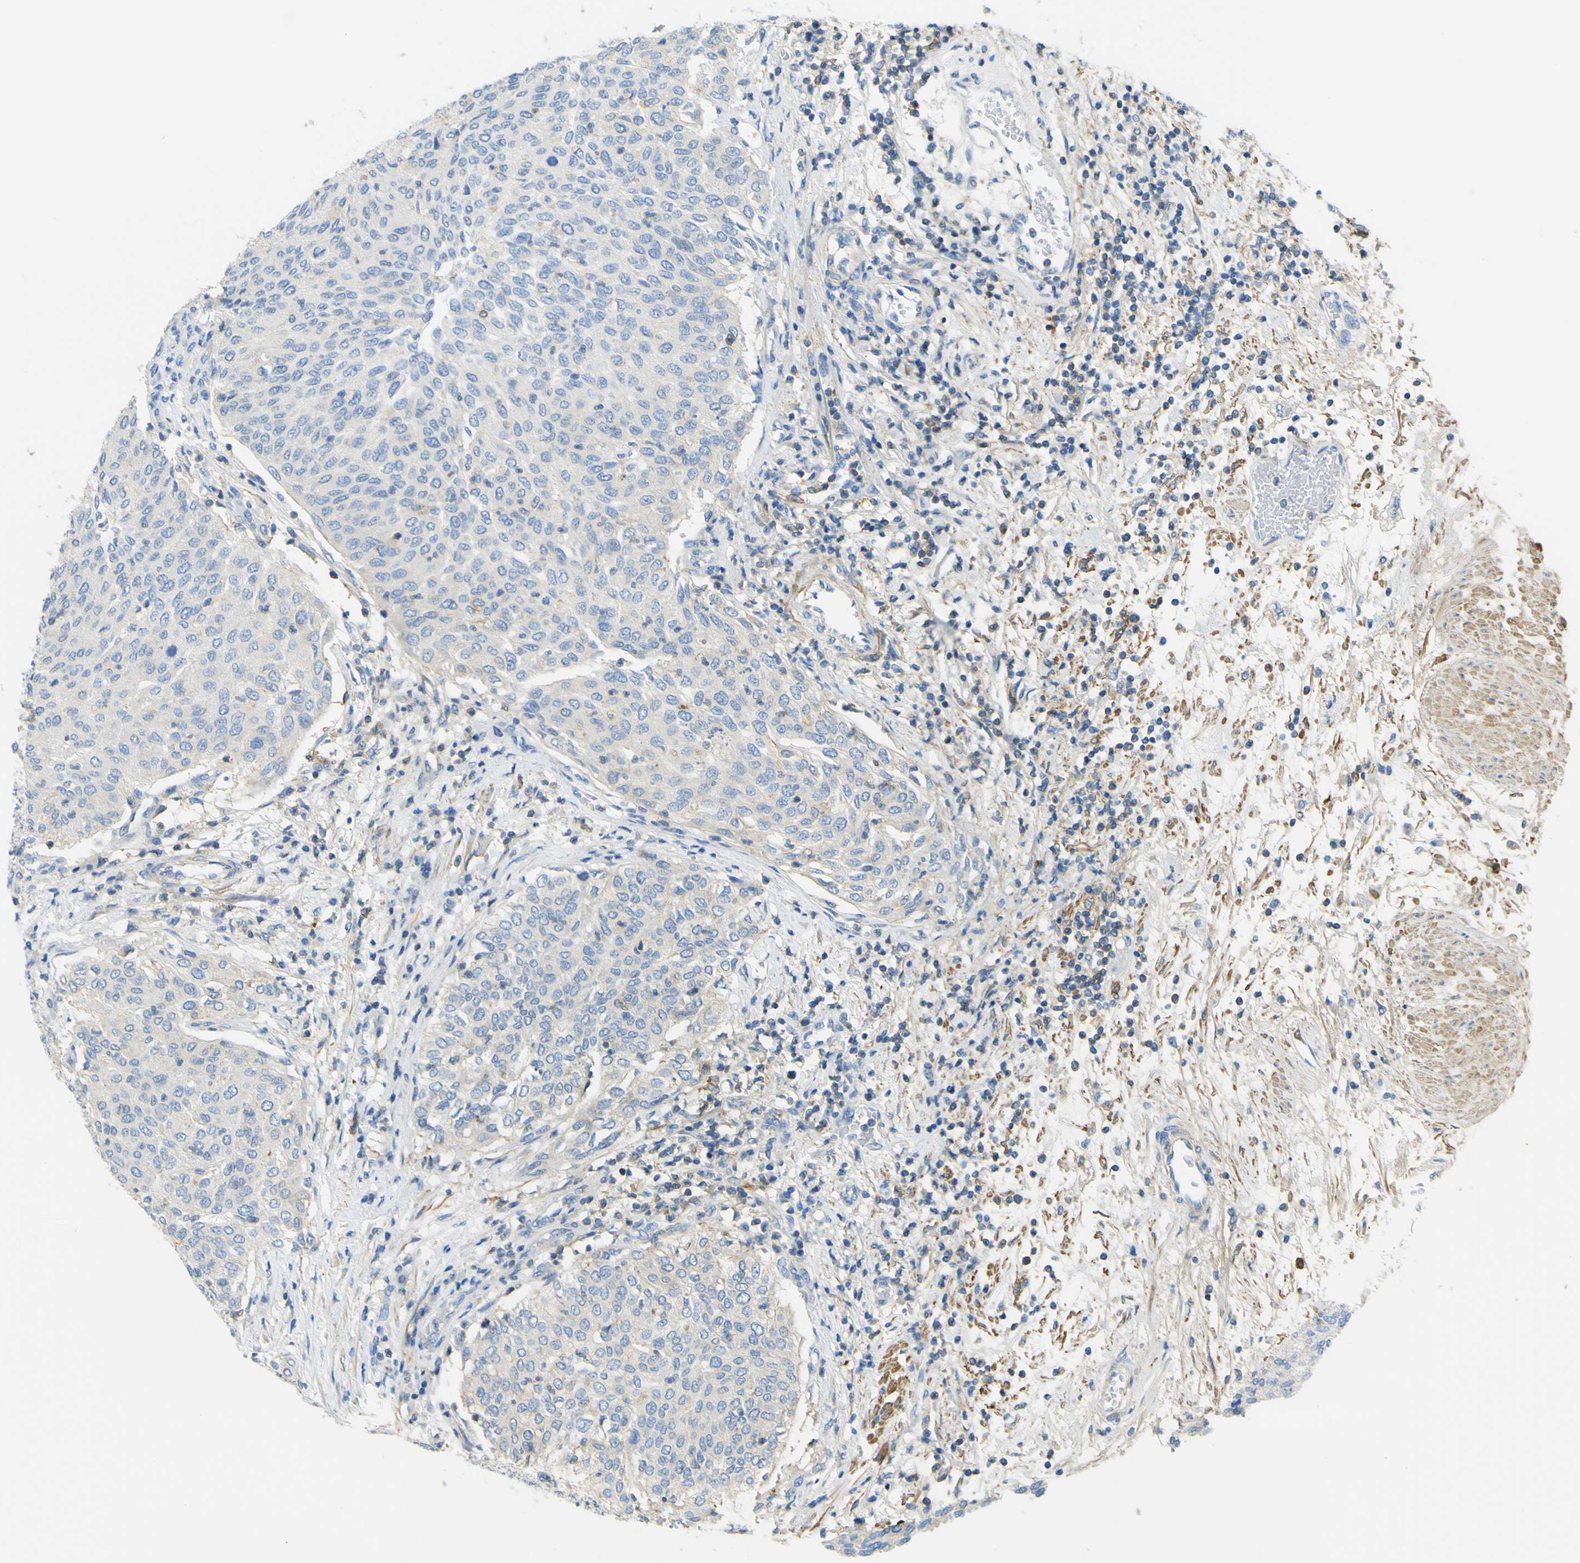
{"staining": {"intensity": "weak", "quantity": "<25%", "location": "cytoplasmic/membranous"}, "tissue": "urothelial cancer", "cell_type": "Tumor cells", "image_type": "cancer", "snomed": [{"axis": "morphology", "description": "Urothelial carcinoma, Low grade"}, {"axis": "topography", "description": "Urinary bladder"}], "caption": "An image of urothelial cancer stained for a protein shows no brown staining in tumor cells.", "gene": "OGN", "patient": {"sex": "female", "age": 79}}